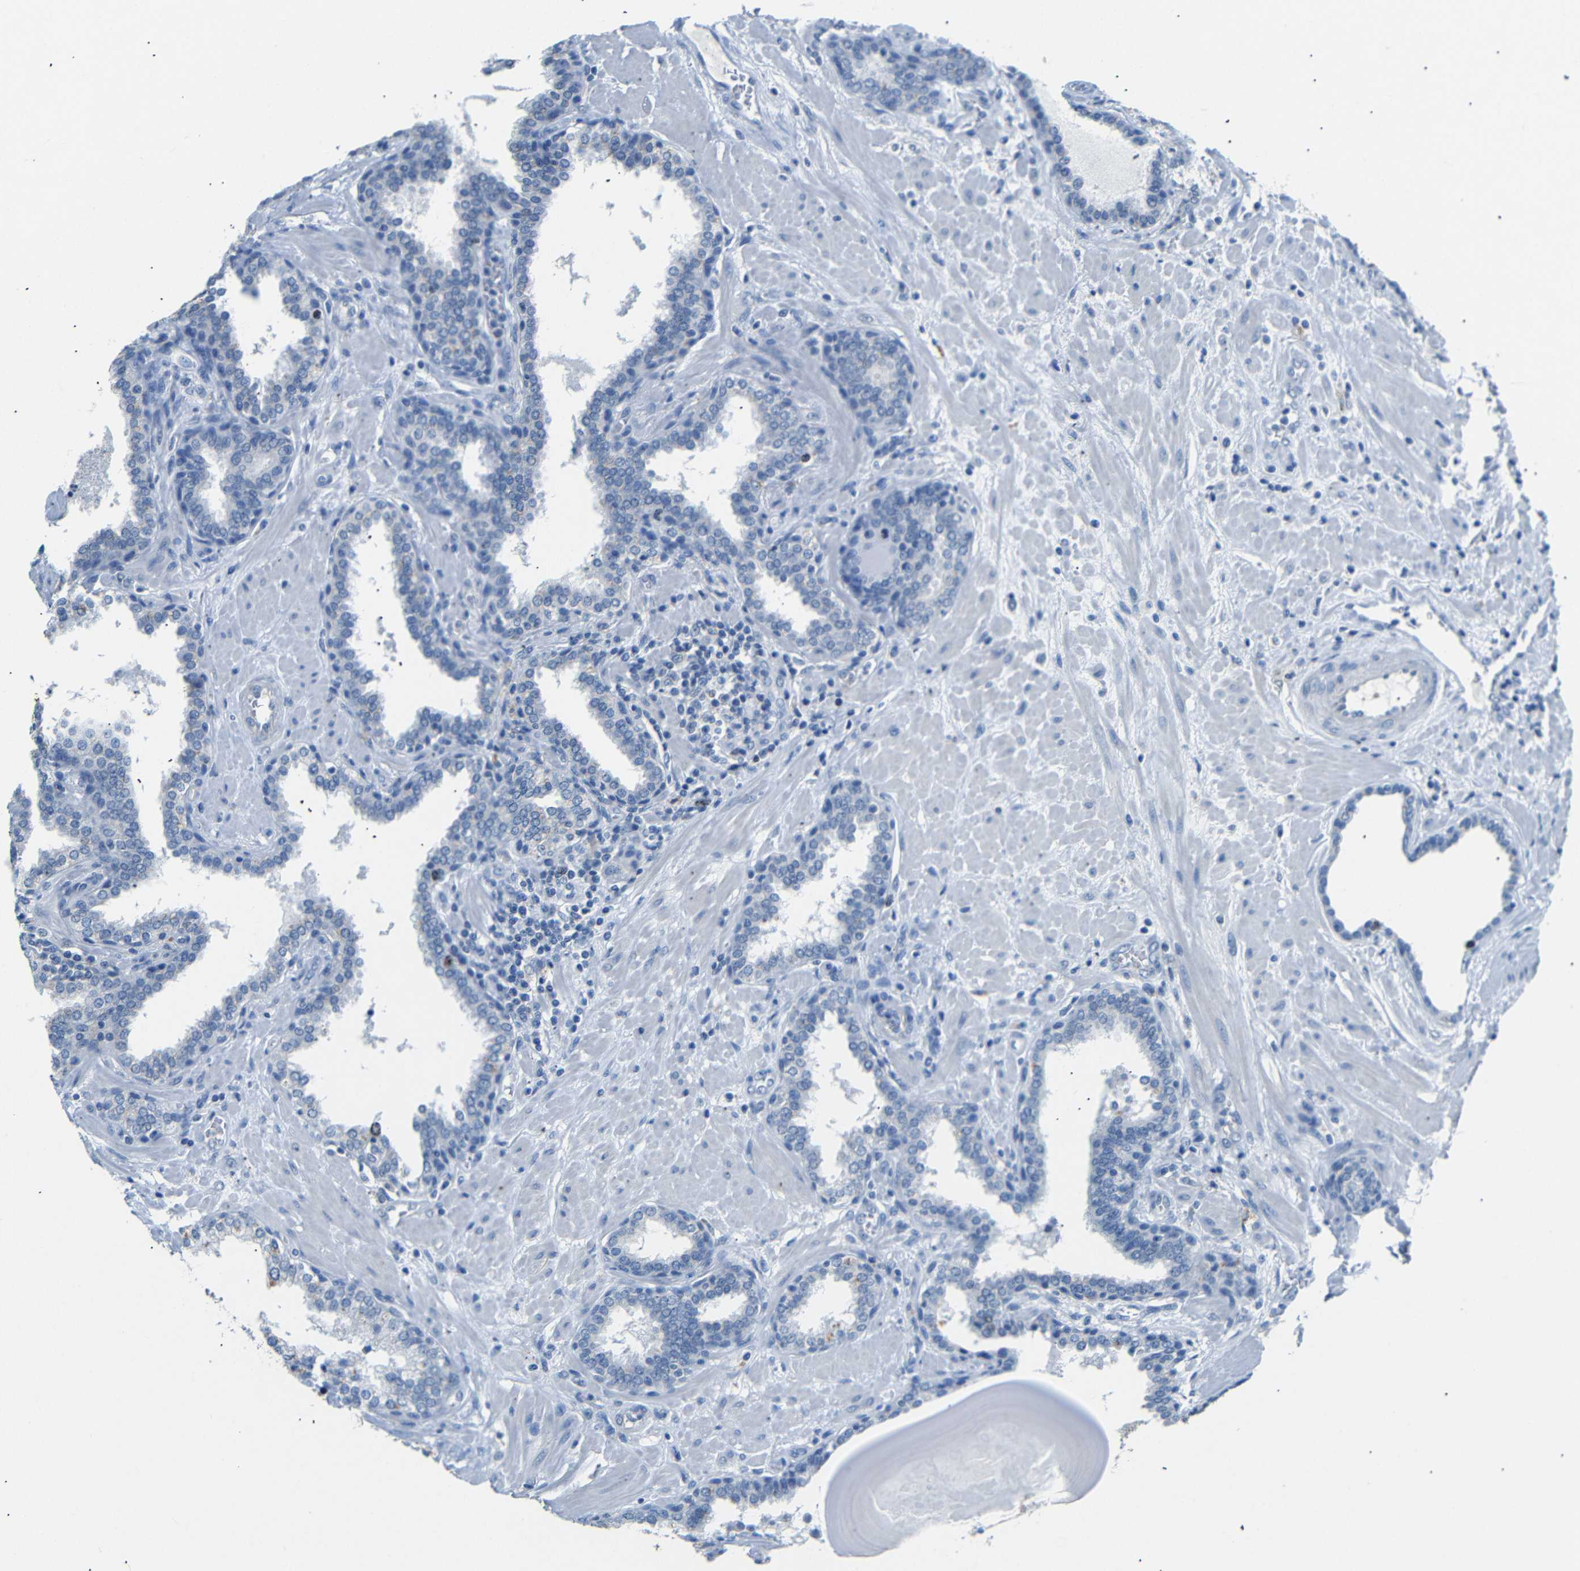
{"staining": {"intensity": "negative", "quantity": "none", "location": "none"}, "tissue": "prostate", "cell_type": "Glandular cells", "image_type": "normal", "snomed": [{"axis": "morphology", "description": "Normal tissue, NOS"}, {"axis": "topography", "description": "Prostate"}], "caption": "High power microscopy micrograph of an immunohistochemistry micrograph of unremarkable prostate, revealing no significant staining in glandular cells. Nuclei are stained in blue.", "gene": "INCENP", "patient": {"sex": "male", "age": 51}}